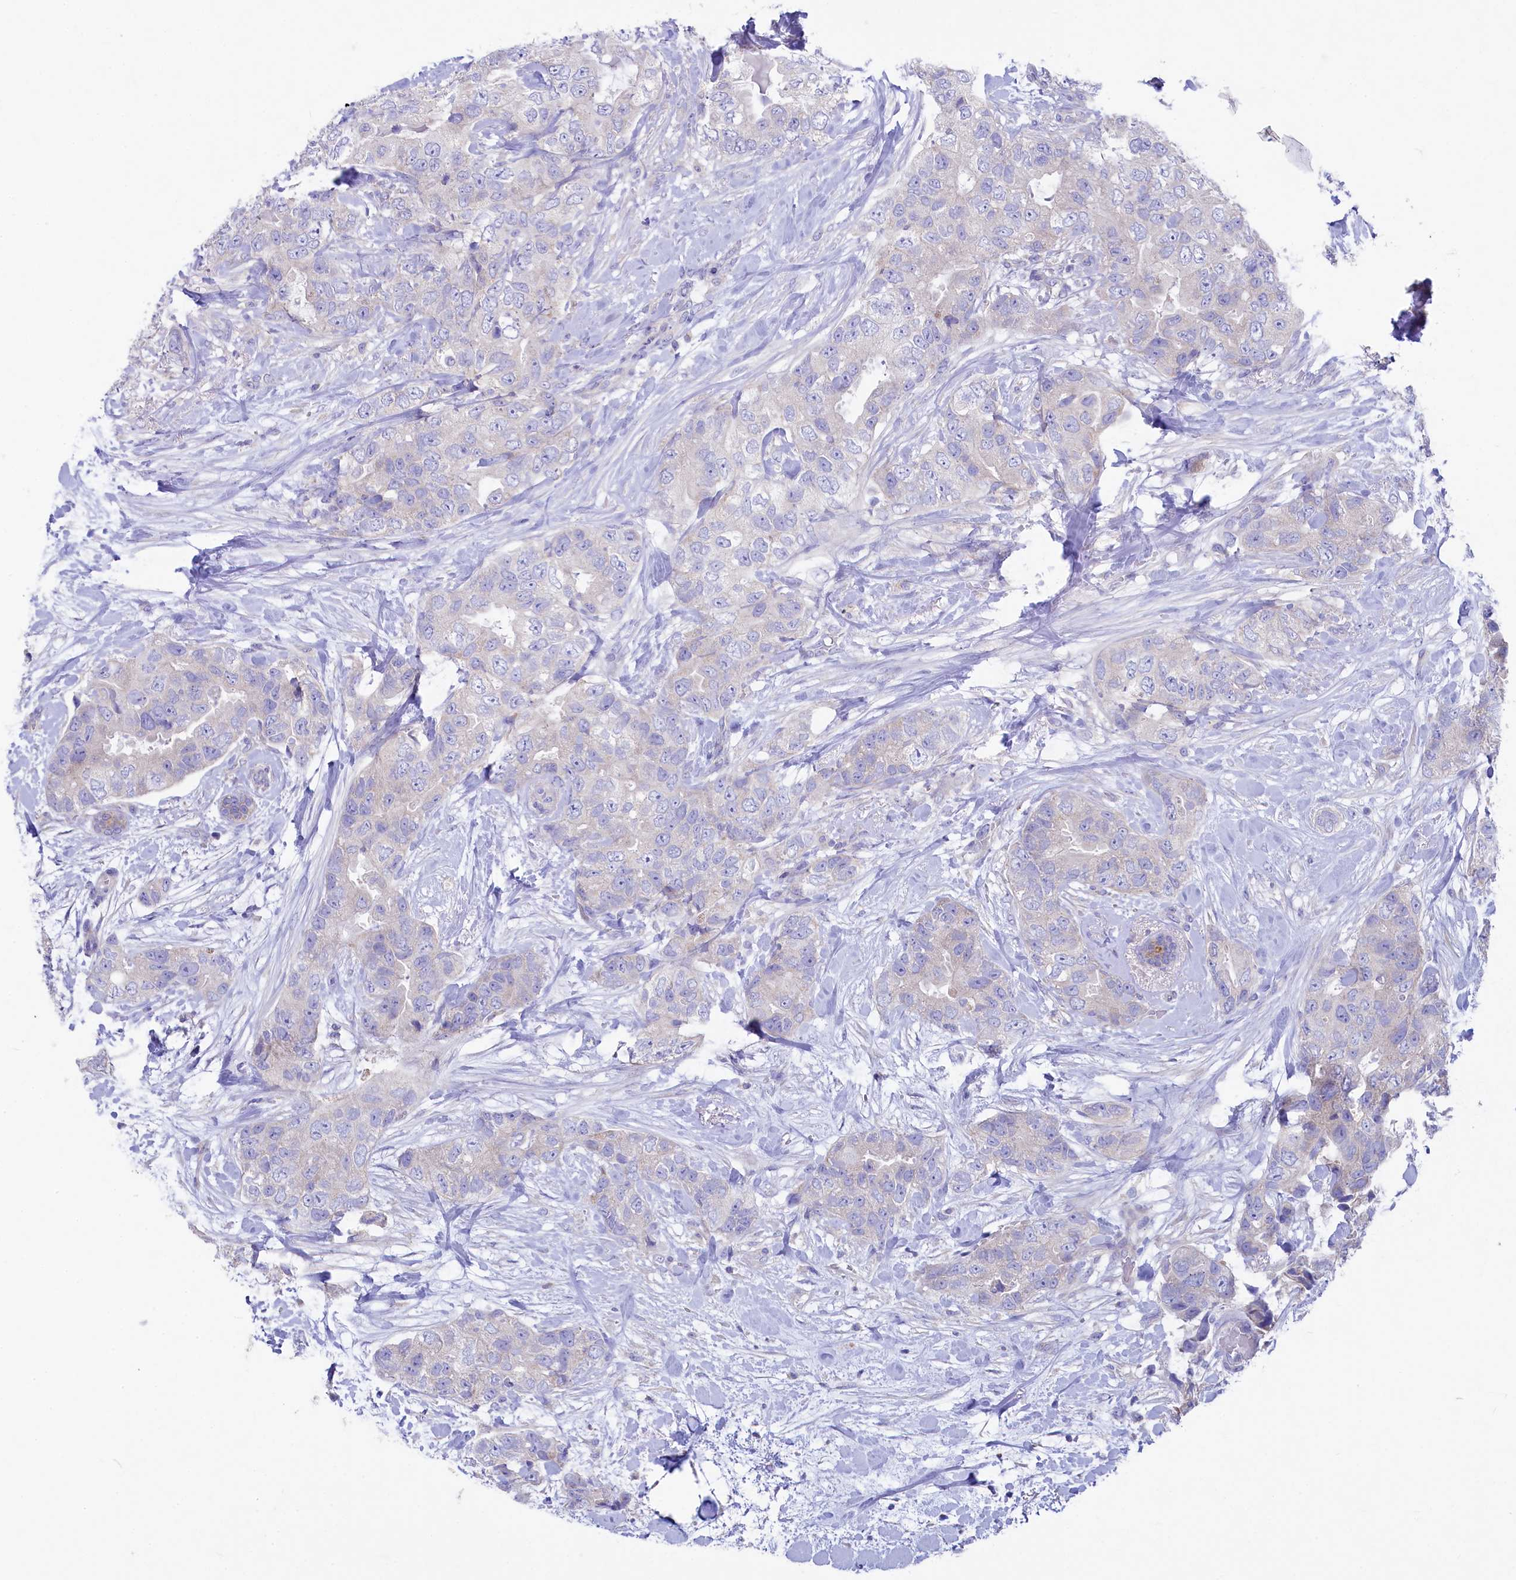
{"staining": {"intensity": "negative", "quantity": "none", "location": "none"}, "tissue": "breast cancer", "cell_type": "Tumor cells", "image_type": "cancer", "snomed": [{"axis": "morphology", "description": "Duct carcinoma"}, {"axis": "topography", "description": "Breast"}], "caption": "Tumor cells show no significant staining in breast infiltrating ductal carcinoma. (Immunohistochemistry, brightfield microscopy, high magnification).", "gene": "VPS26B", "patient": {"sex": "female", "age": 62}}